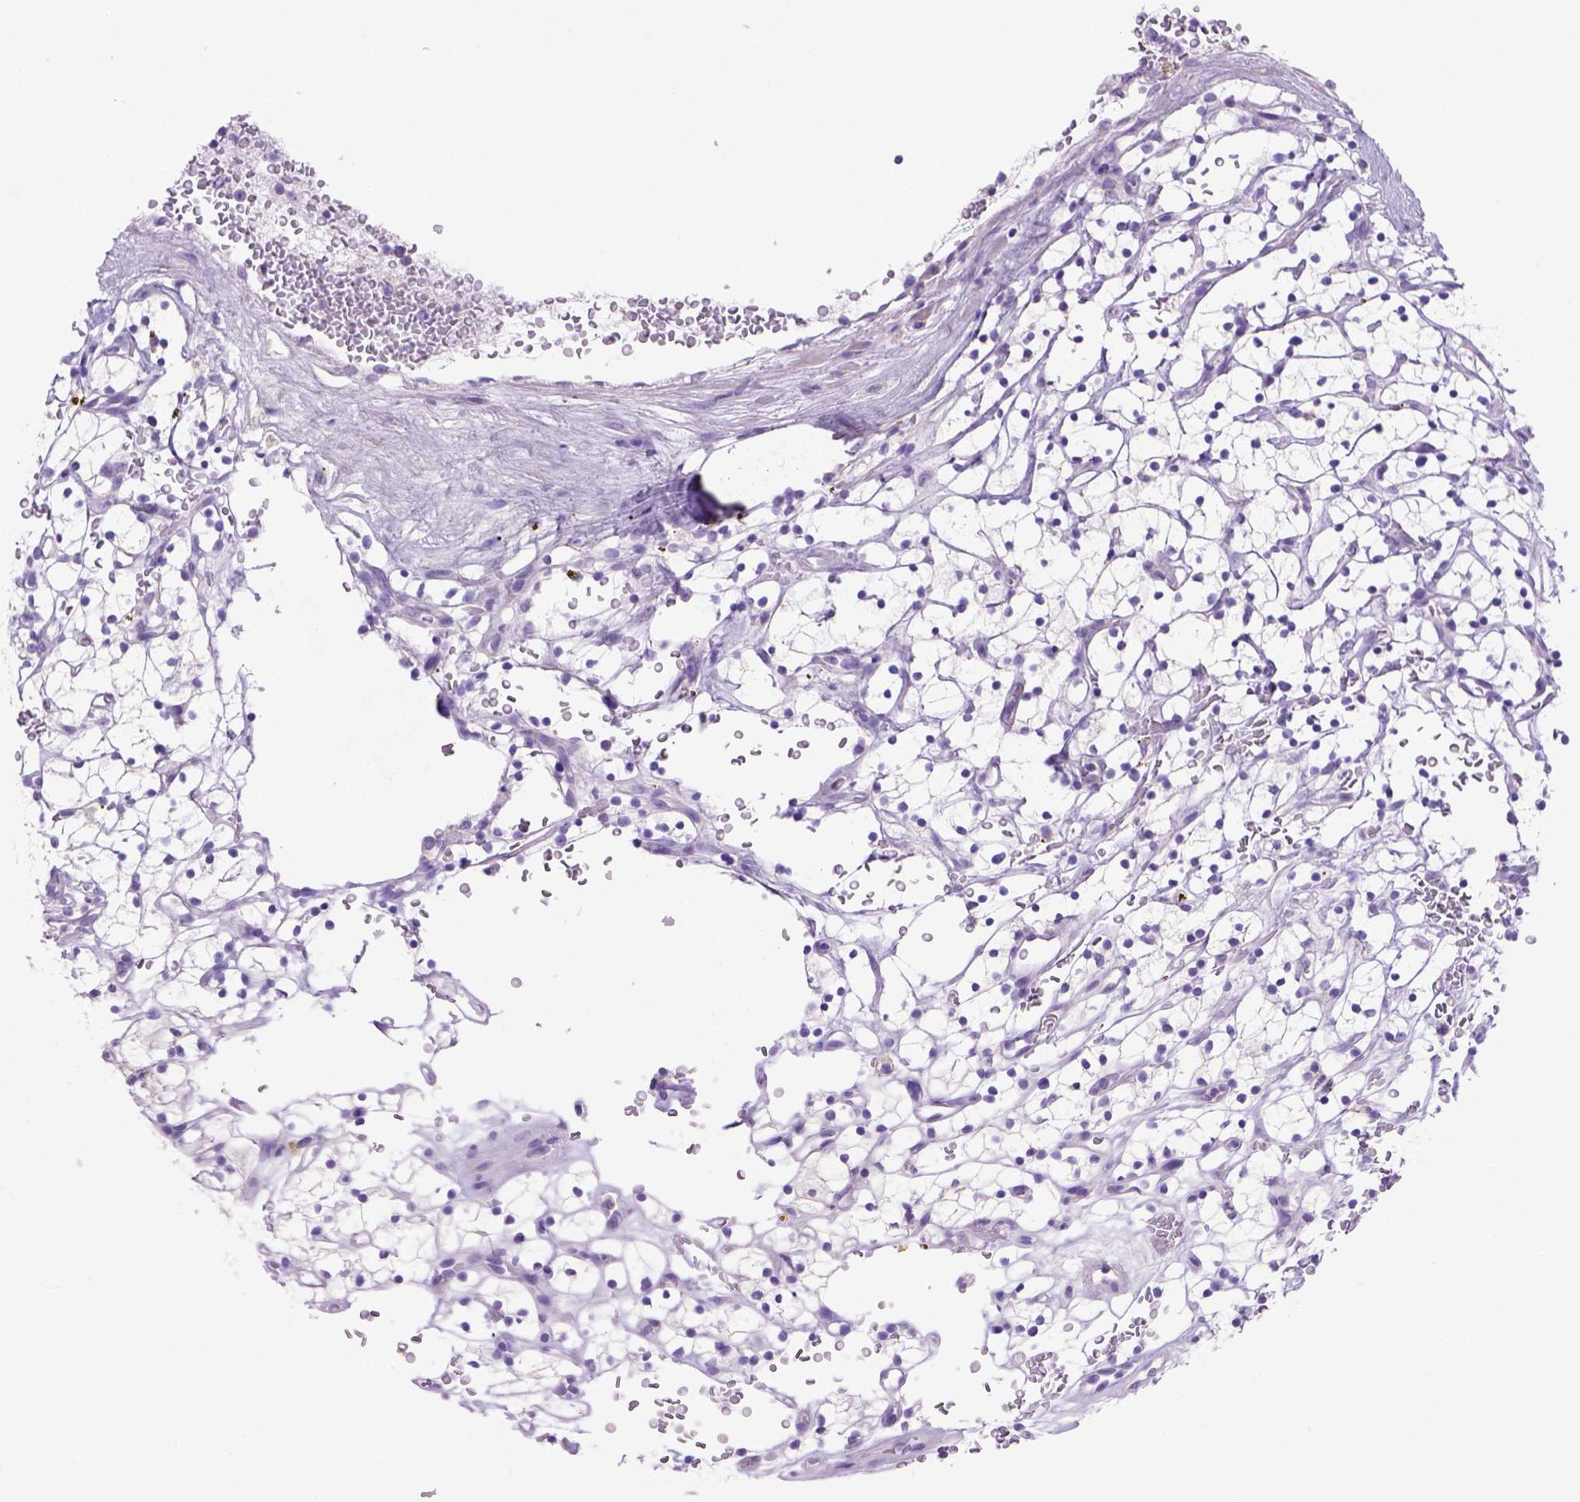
{"staining": {"intensity": "negative", "quantity": "none", "location": "none"}, "tissue": "renal cancer", "cell_type": "Tumor cells", "image_type": "cancer", "snomed": [{"axis": "morphology", "description": "Adenocarcinoma, NOS"}, {"axis": "topography", "description": "Kidney"}], "caption": "Image shows no significant protein positivity in tumor cells of renal adenocarcinoma. (DAB immunohistochemistry (IHC) visualized using brightfield microscopy, high magnification).", "gene": "SIRPD", "patient": {"sex": "female", "age": 64}}